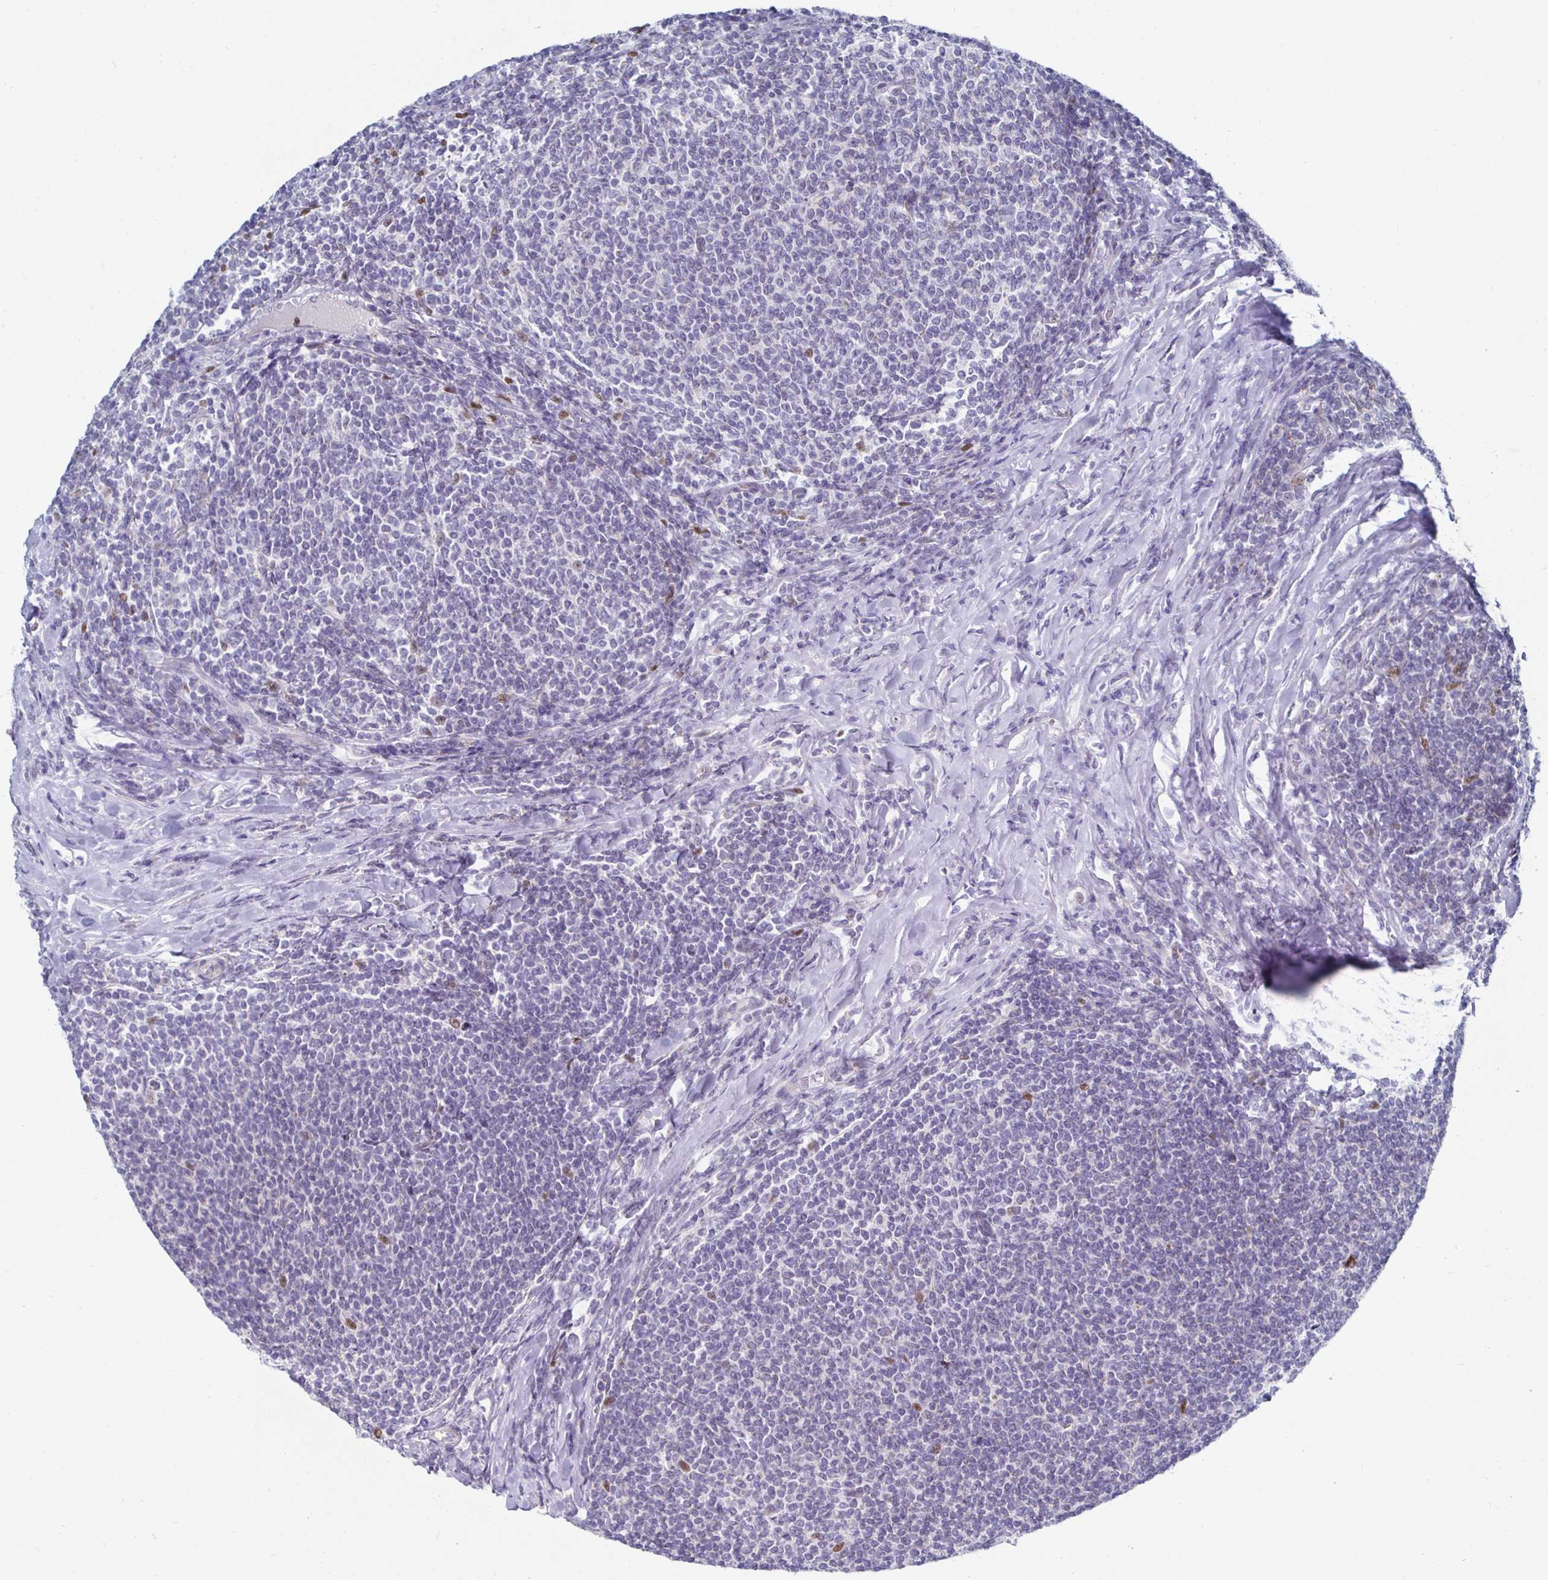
{"staining": {"intensity": "negative", "quantity": "none", "location": "none"}, "tissue": "lymphoma", "cell_type": "Tumor cells", "image_type": "cancer", "snomed": [{"axis": "morphology", "description": "Malignant lymphoma, non-Hodgkin's type, Low grade"}, {"axis": "topography", "description": "Lymph node"}], "caption": "Immunohistochemistry micrograph of neoplastic tissue: low-grade malignant lymphoma, non-Hodgkin's type stained with DAB (3,3'-diaminobenzidine) exhibits no significant protein staining in tumor cells. Brightfield microscopy of IHC stained with DAB (3,3'-diaminobenzidine) (brown) and hematoxylin (blue), captured at high magnification.", "gene": "NOCT", "patient": {"sex": "male", "age": 52}}